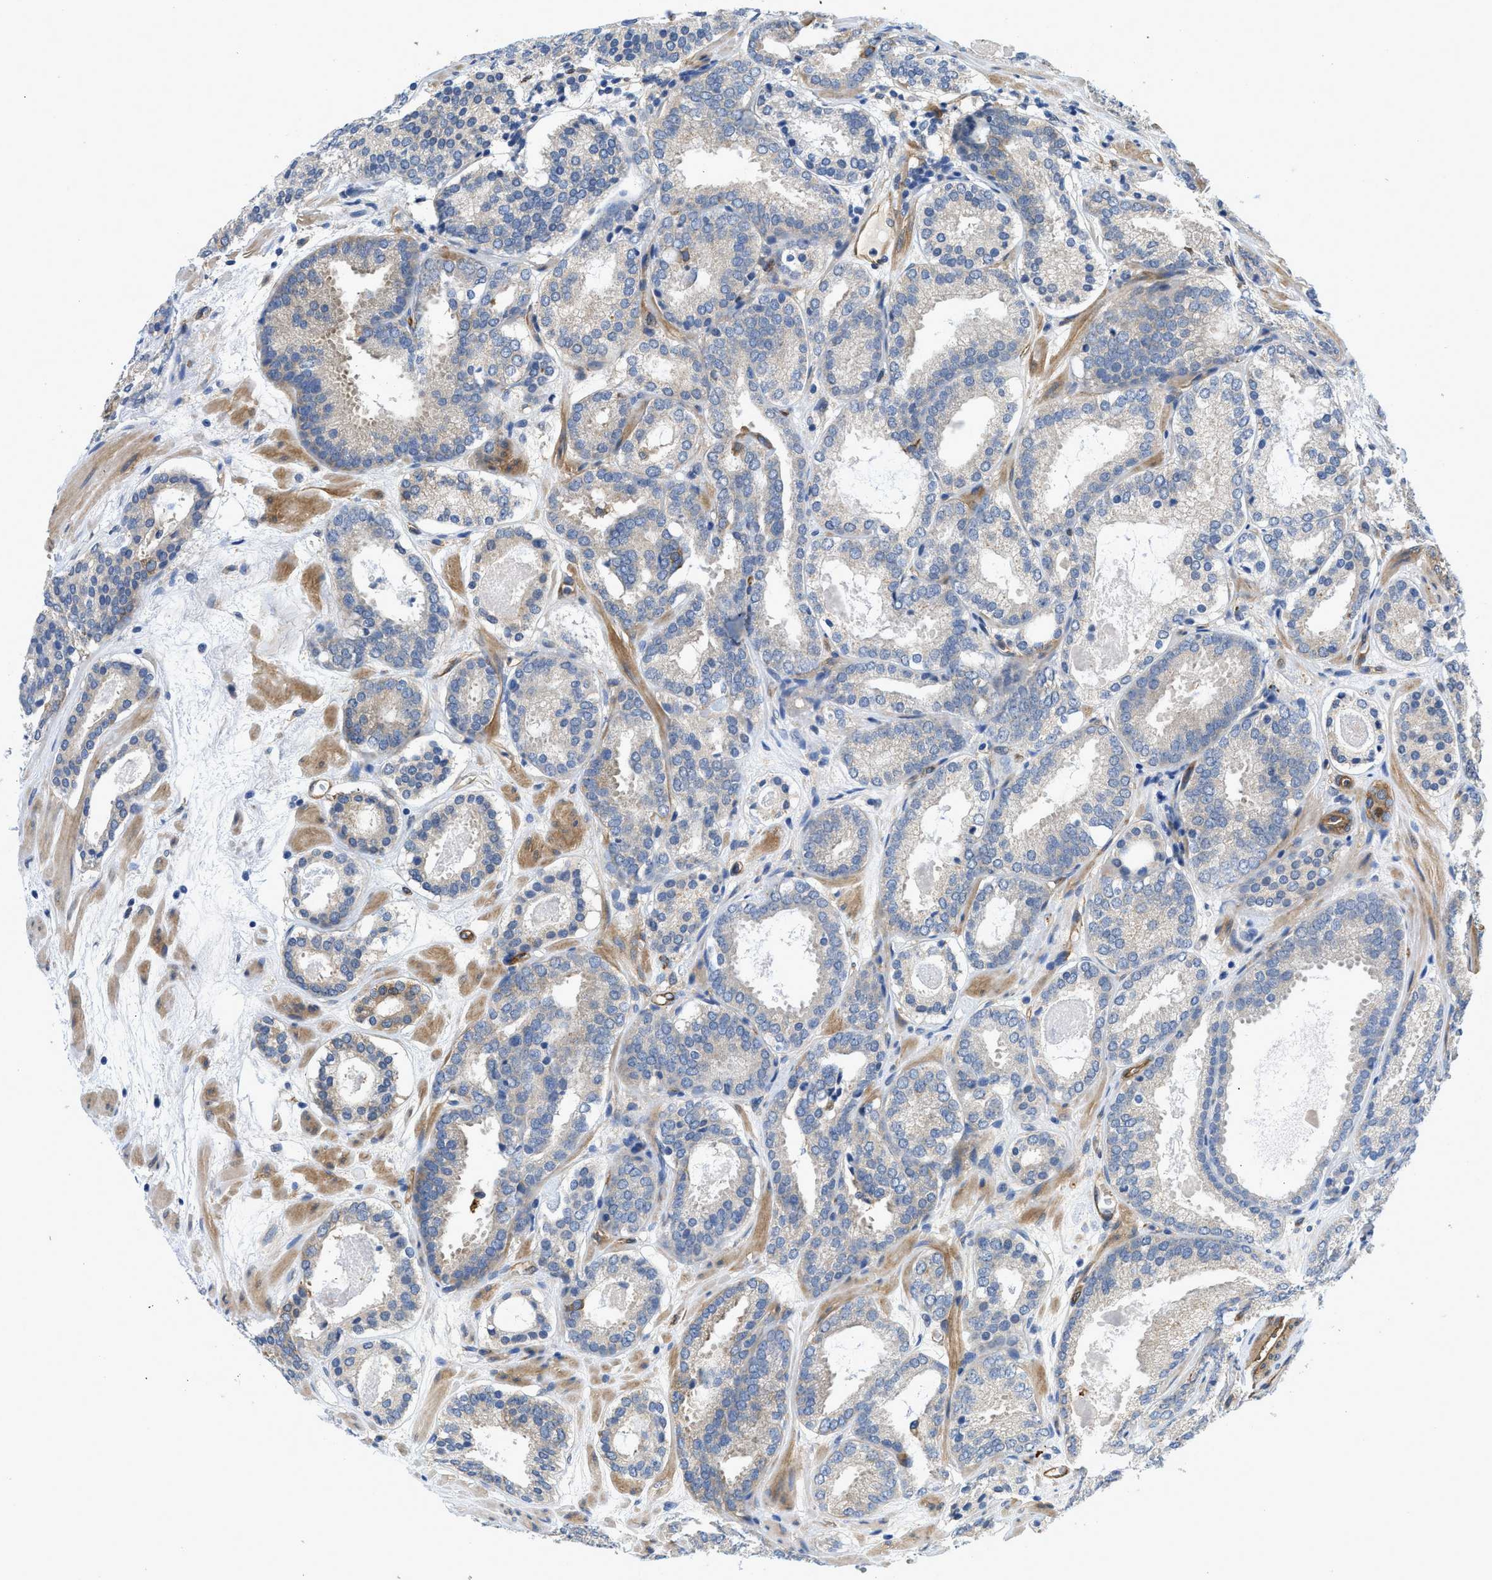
{"staining": {"intensity": "negative", "quantity": "none", "location": "none"}, "tissue": "prostate cancer", "cell_type": "Tumor cells", "image_type": "cancer", "snomed": [{"axis": "morphology", "description": "Adenocarcinoma, Low grade"}, {"axis": "topography", "description": "Prostate"}], "caption": "Image shows no significant protein positivity in tumor cells of low-grade adenocarcinoma (prostate).", "gene": "RAPH1", "patient": {"sex": "male", "age": 69}}